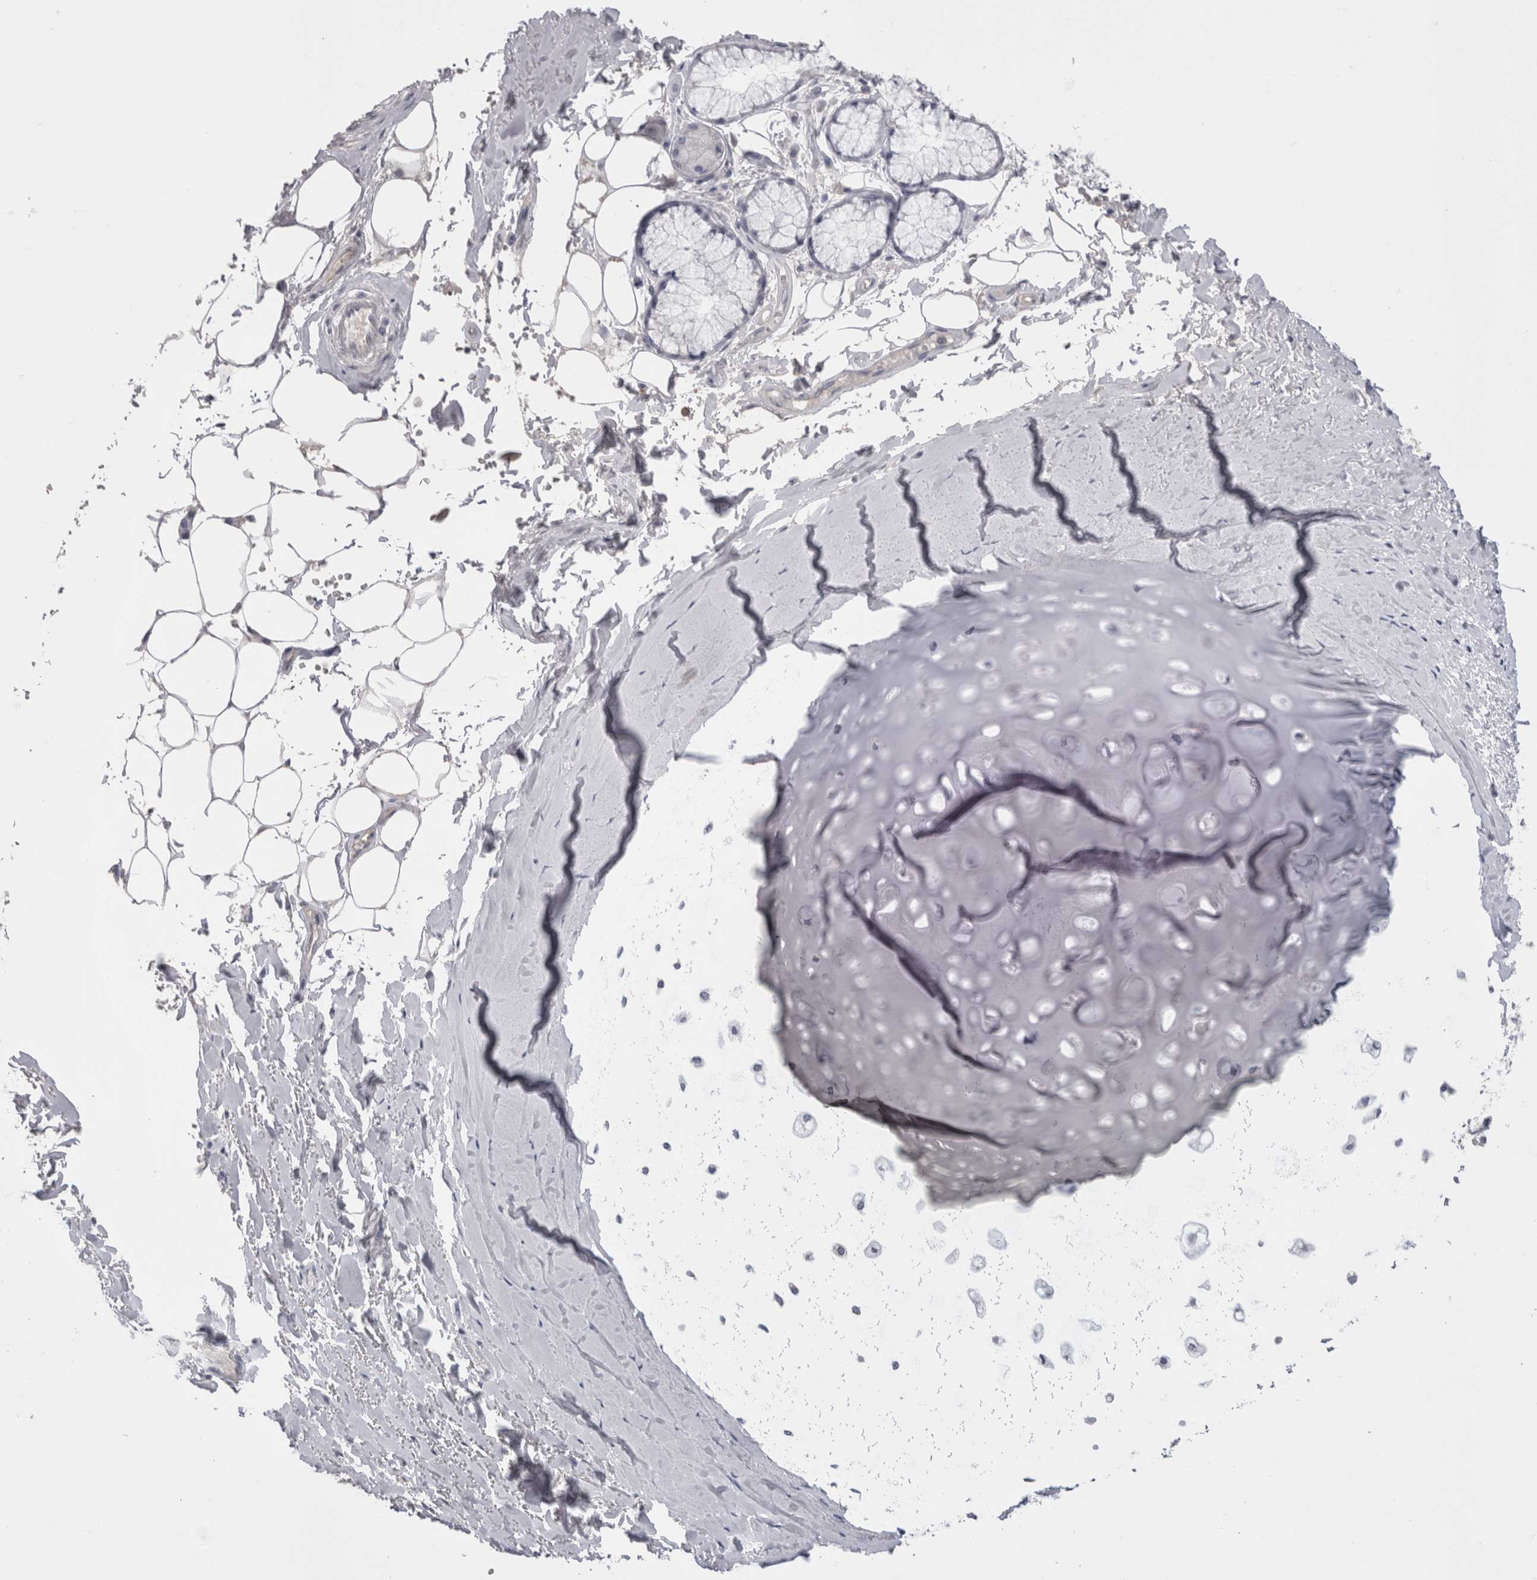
{"staining": {"intensity": "negative", "quantity": "none", "location": "none"}, "tissue": "adipose tissue", "cell_type": "Adipocytes", "image_type": "normal", "snomed": [{"axis": "morphology", "description": "Normal tissue, NOS"}, {"axis": "topography", "description": "Bronchus"}], "caption": "DAB immunohistochemical staining of unremarkable human adipose tissue reveals no significant positivity in adipocytes. (DAB (3,3'-diaminobenzidine) immunohistochemistry (IHC), high magnification).", "gene": "CDHR5", "patient": {"sex": "male", "age": 66}}